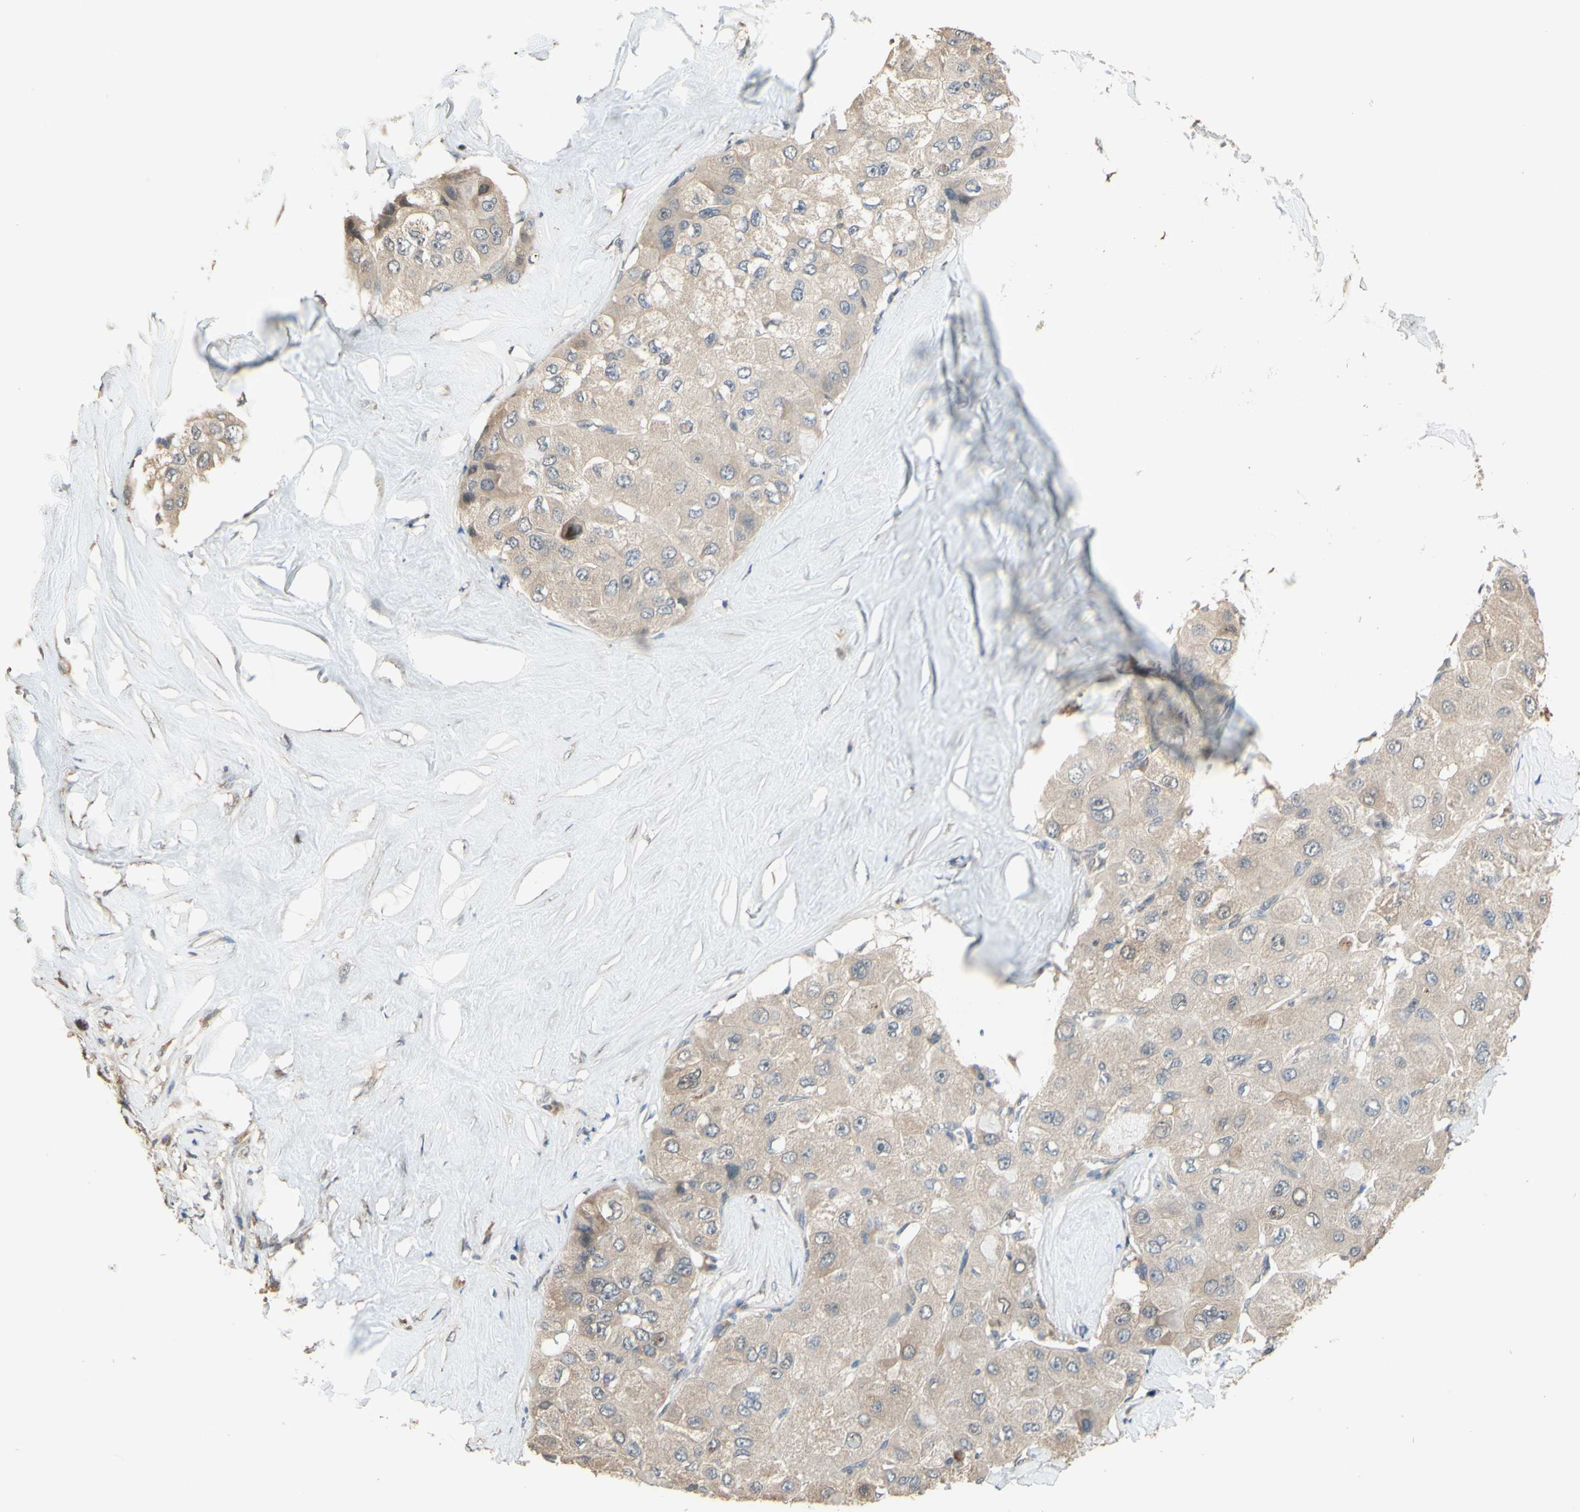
{"staining": {"intensity": "weak", "quantity": "<25%", "location": "cytoplasmic/membranous"}, "tissue": "liver cancer", "cell_type": "Tumor cells", "image_type": "cancer", "snomed": [{"axis": "morphology", "description": "Carcinoma, Hepatocellular, NOS"}, {"axis": "topography", "description": "Liver"}], "caption": "The photomicrograph reveals no staining of tumor cells in liver cancer. (Immunohistochemistry, brightfield microscopy, high magnification).", "gene": "SMIM19", "patient": {"sex": "male", "age": 80}}